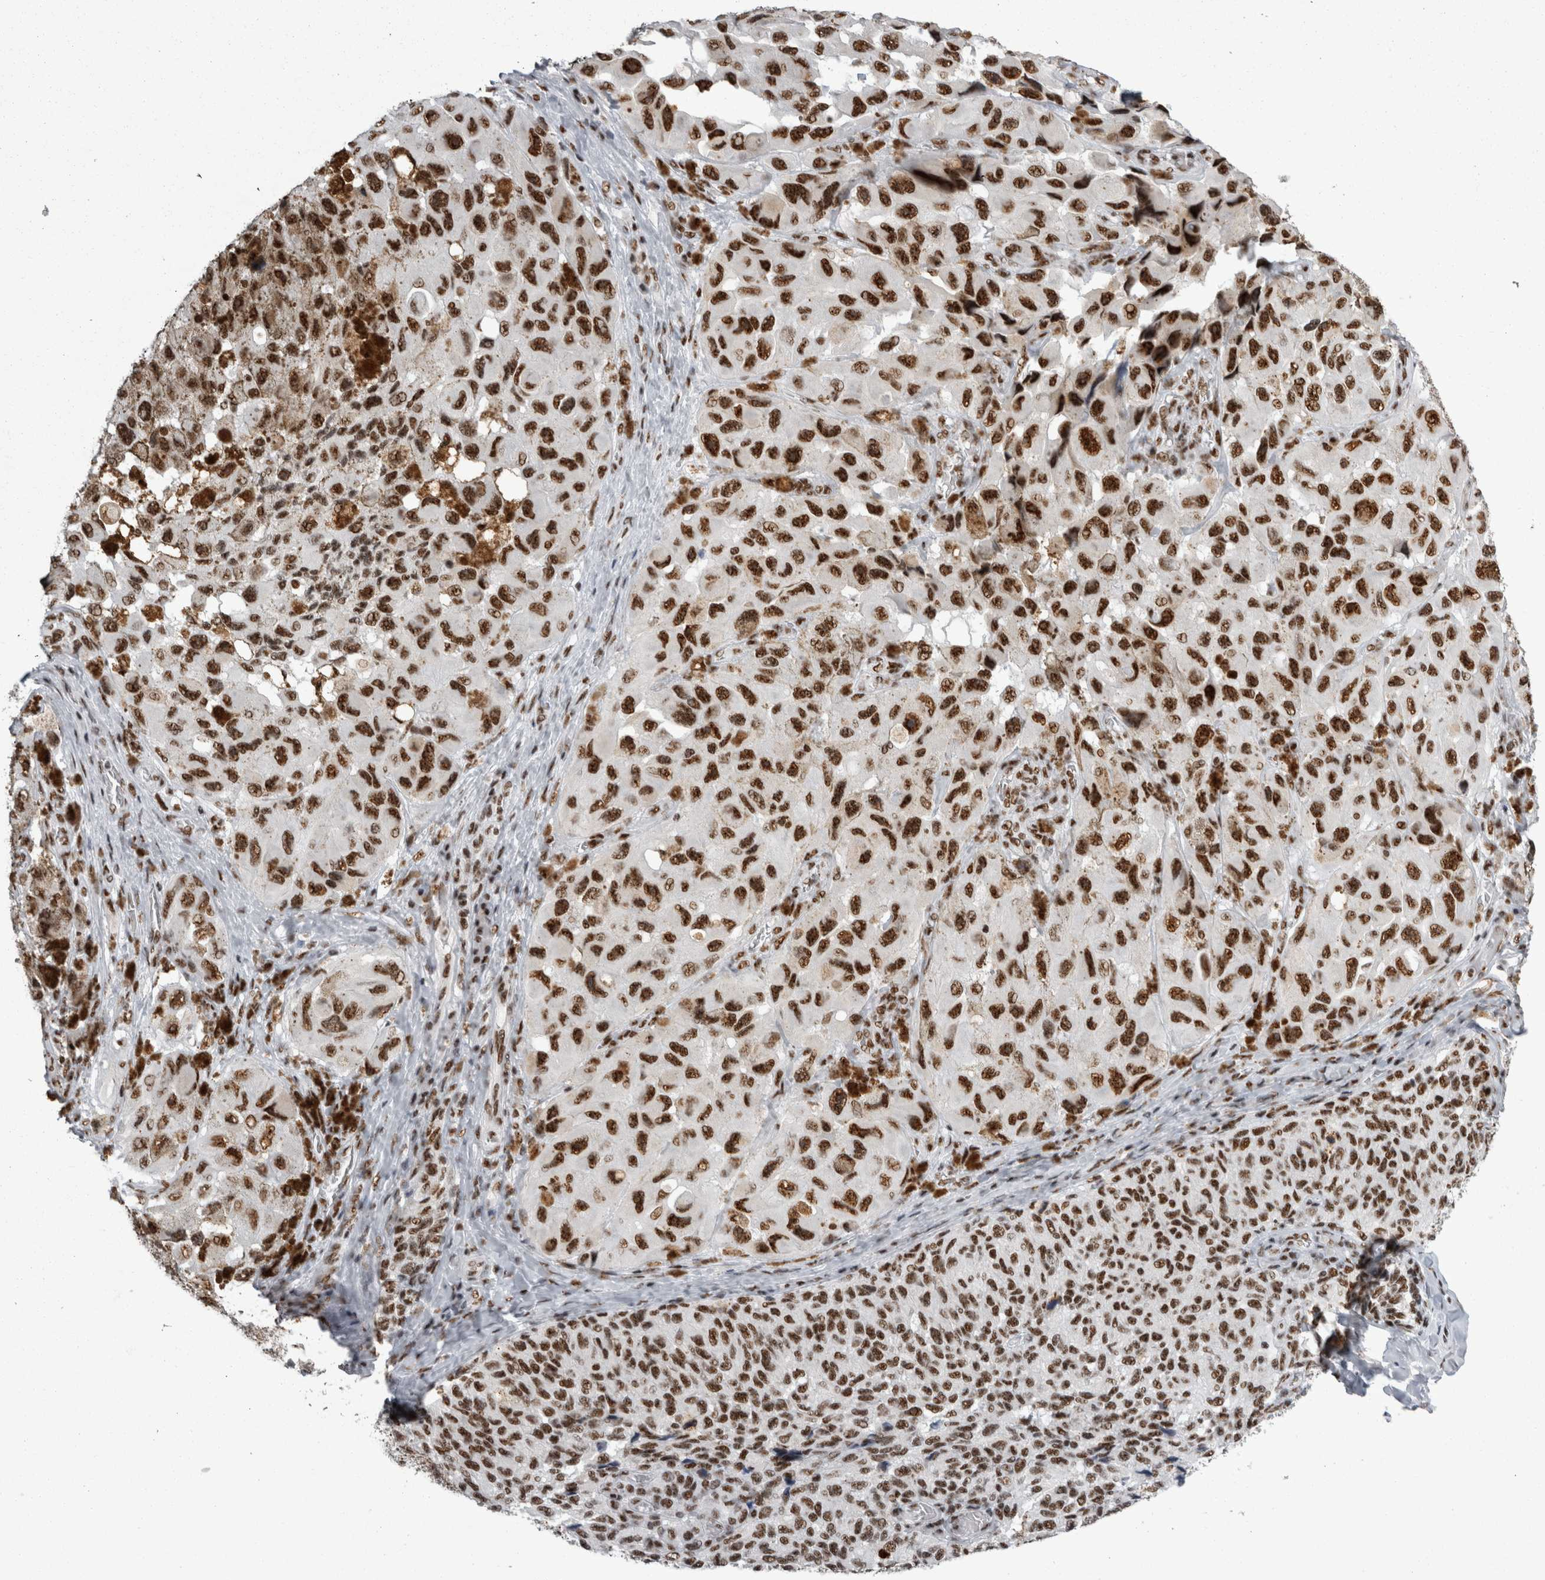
{"staining": {"intensity": "strong", "quantity": ">75%", "location": "nuclear"}, "tissue": "melanoma", "cell_type": "Tumor cells", "image_type": "cancer", "snomed": [{"axis": "morphology", "description": "Malignant melanoma, NOS"}, {"axis": "topography", "description": "Skin"}], "caption": "This is a histology image of immunohistochemistry staining of melanoma, which shows strong positivity in the nuclear of tumor cells.", "gene": "SNRNP40", "patient": {"sex": "female", "age": 73}}